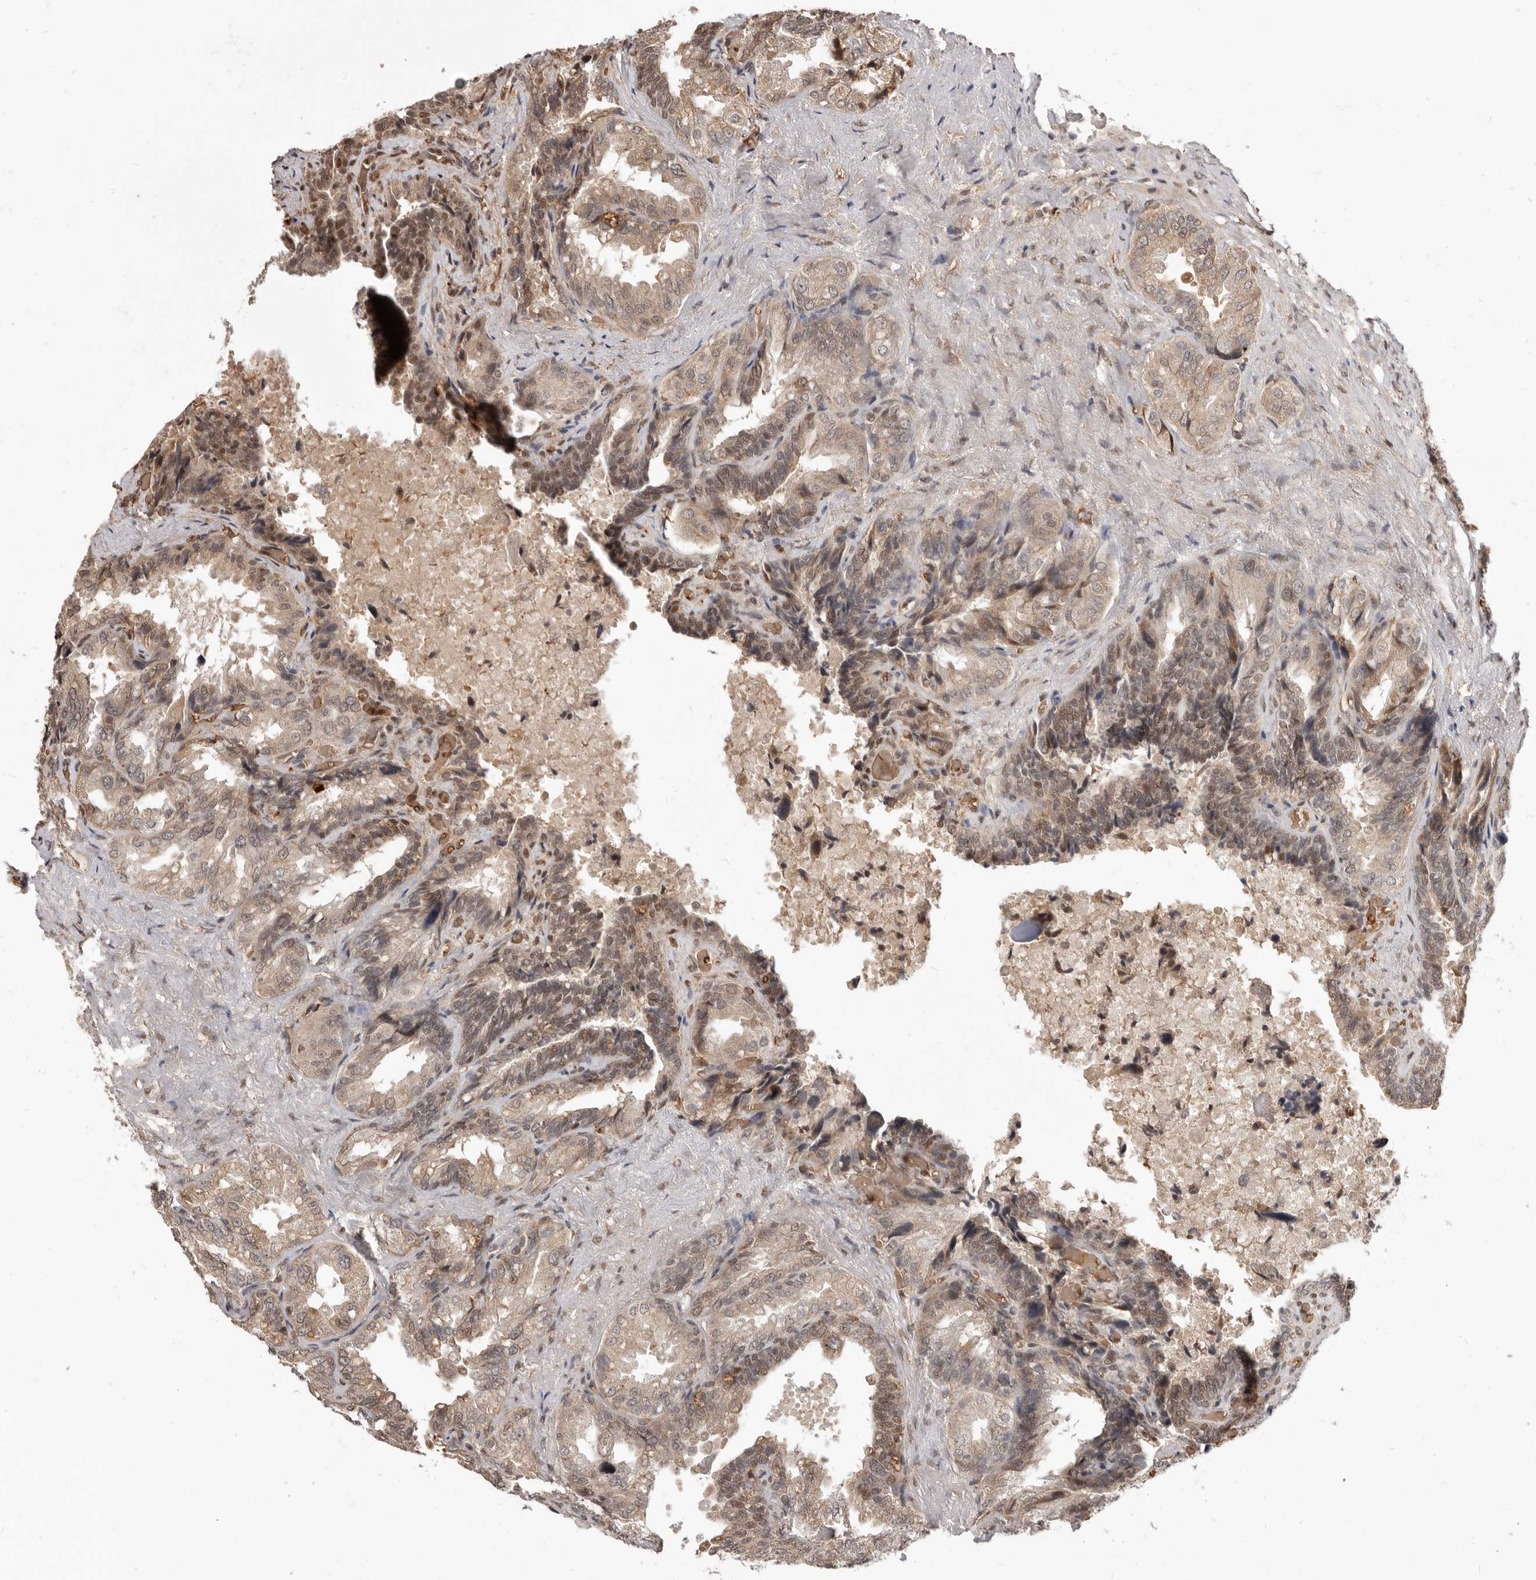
{"staining": {"intensity": "moderate", "quantity": ">75%", "location": "cytoplasmic/membranous,nuclear"}, "tissue": "seminal vesicle", "cell_type": "Glandular cells", "image_type": "normal", "snomed": [{"axis": "morphology", "description": "Normal tissue, NOS"}, {"axis": "topography", "description": "Seminal veicle"}, {"axis": "topography", "description": "Peripheral nerve tissue"}], "caption": "The image demonstrates immunohistochemical staining of unremarkable seminal vesicle. There is moderate cytoplasmic/membranous,nuclear positivity is seen in about >75% of glandular cells.", "gene": "NCOA3", "patient": {"sex": "male", "age": 63}}